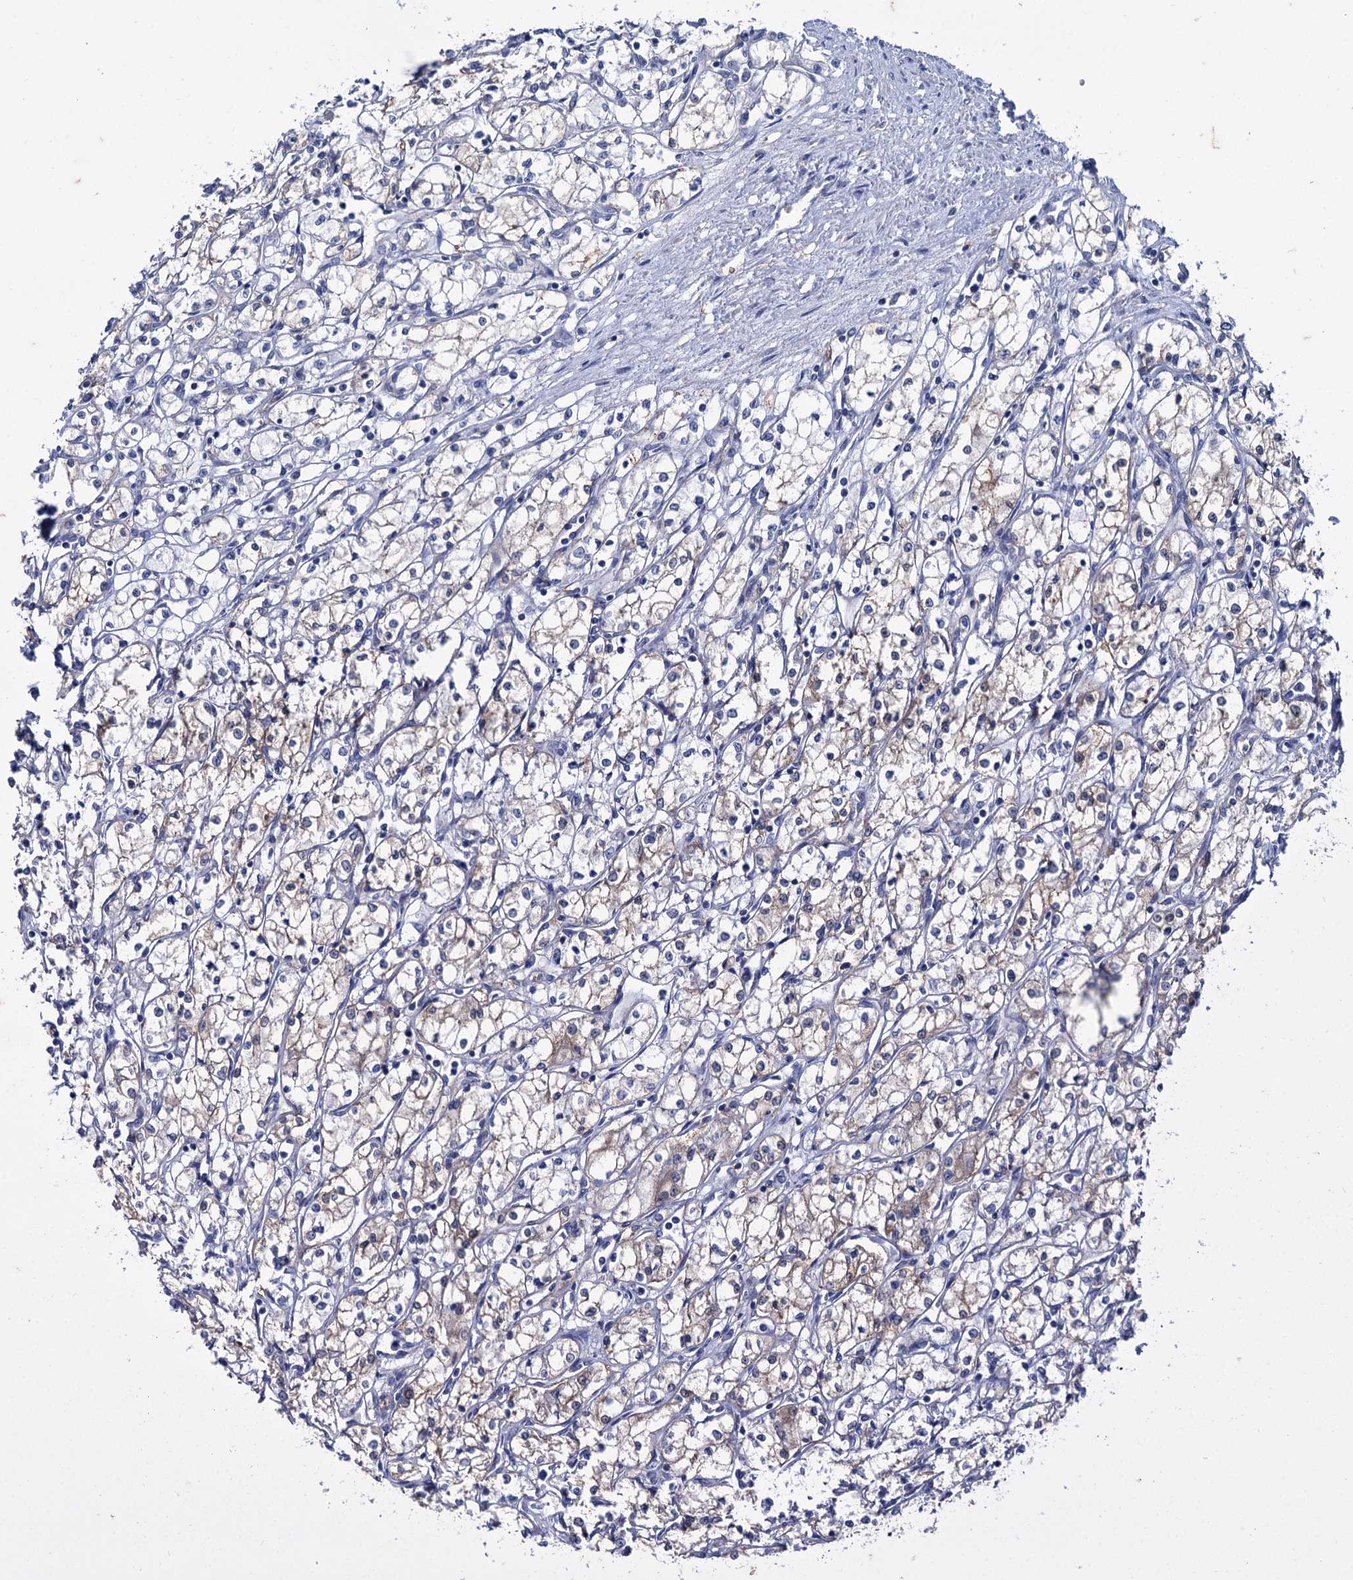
{"staining": {"intensity": "weak", "quantity": "<25%", "location": "cytoplasmic/membranous"}, "tissue": "renal cancer", "cell_type": "Tumor cells", "image_type": "cancer", "snomed": [{"axis": "morphology", "description": "Adenocarcinoma, NOS"}, {"axis": "topography", "description": "Kidney"}], "caption": "This histopathology image is of adenocarcinoma (renal) stained with immunohistochemistry to label a protein in brown with the nuclei are counter-stained blue. There is no positivity in tumor cells.", "gene": "MID1IP1", "patient": {"sex": "male", "age": 59}}